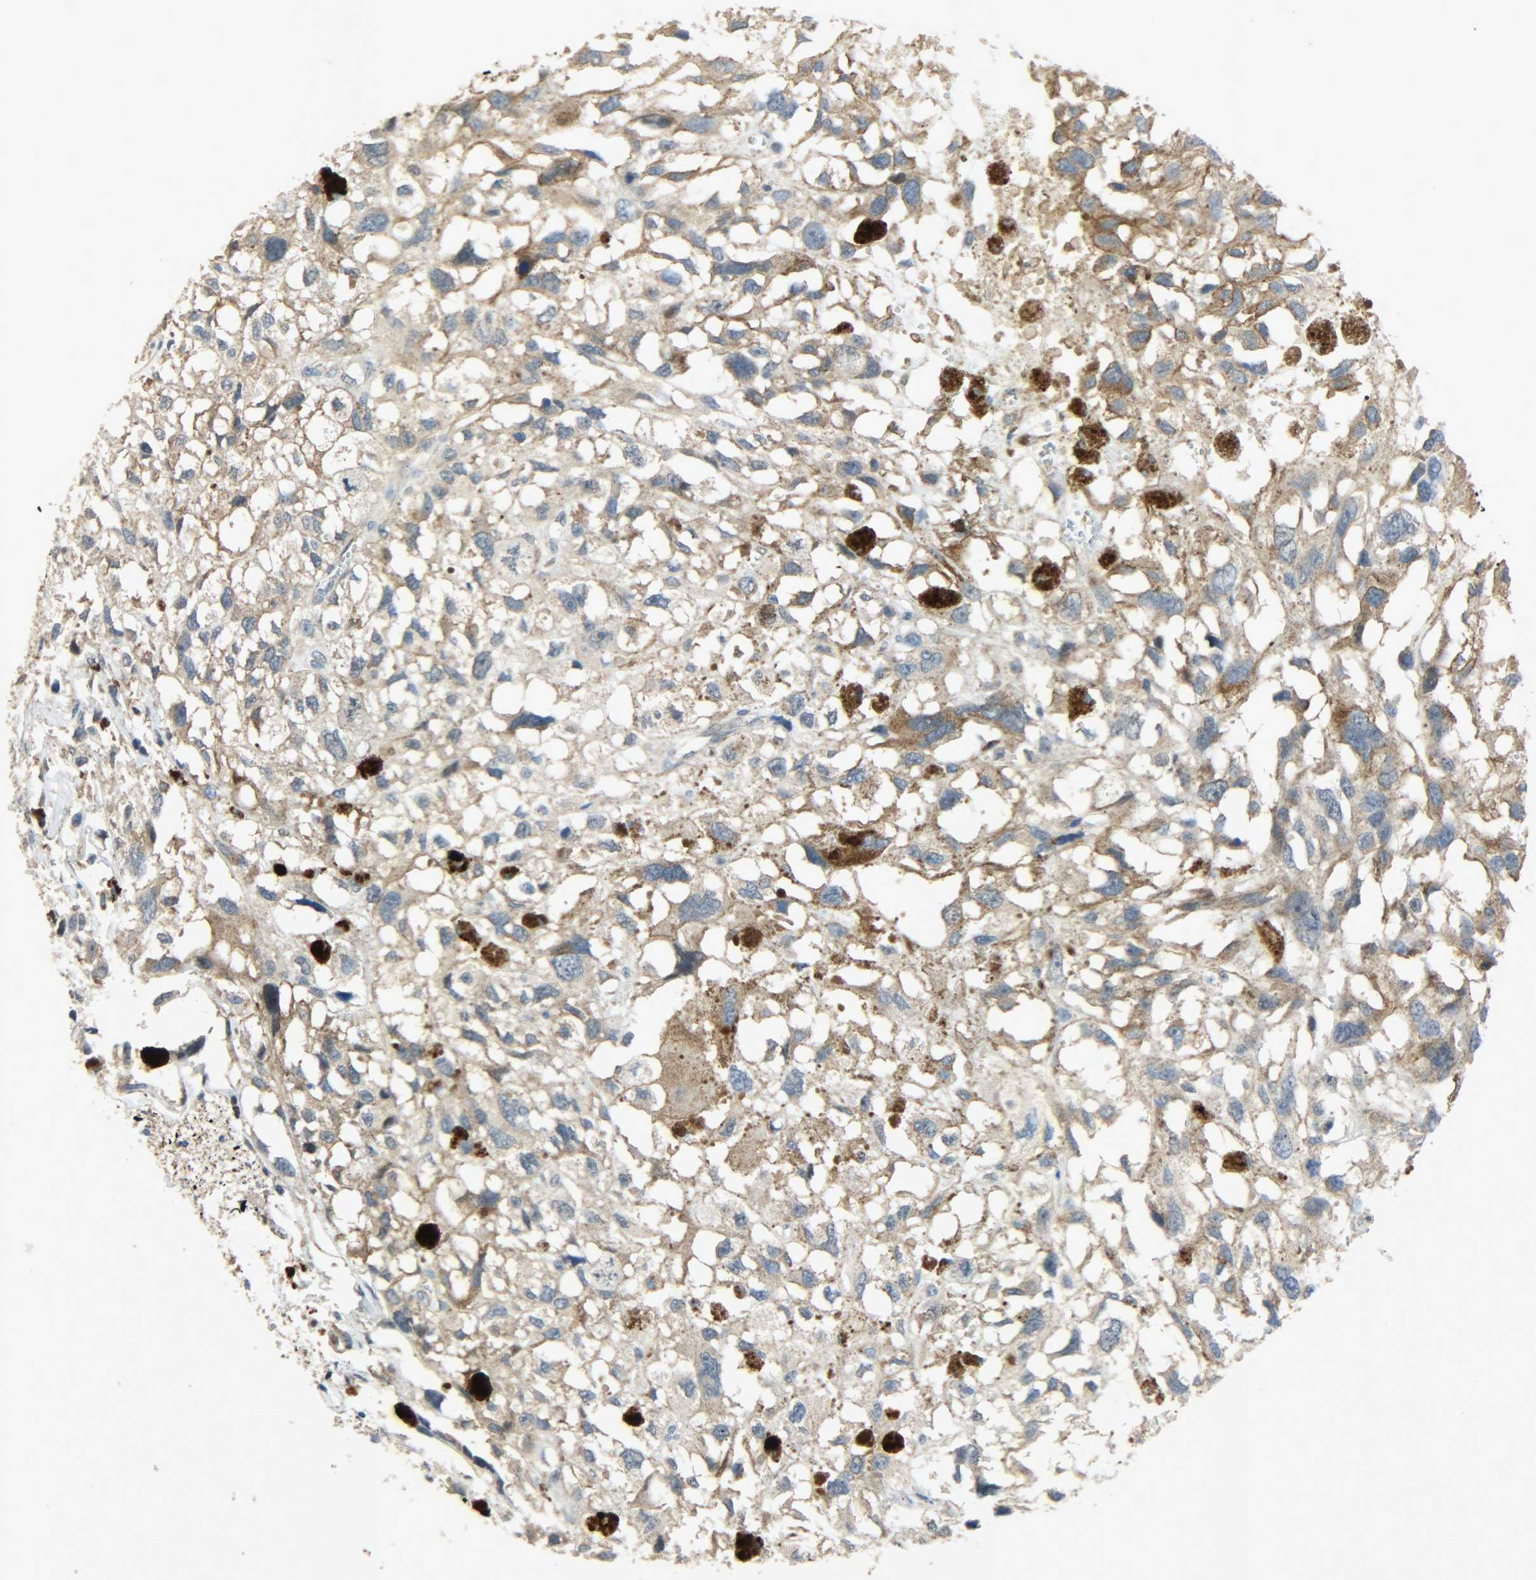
{"staining": {"intensity": "moderate", "quantity": ">75%", "location": "cytoplasmic/membranous"}, "tissue": "melanoma", "cell_type": "Tumor cells", "image_type": "cancer", "snomed": [{"axis": "morphology", "description": "Malignant melanoma, Metastatic site"}, {"axis": "topography", "description": "Lymph node"}], "caption": "Melanoma stained with a protein marker demonstrates moderate staining in tumor cells.", "gene": "GIT2", "patient": {"sex": "male", "age": 59}}